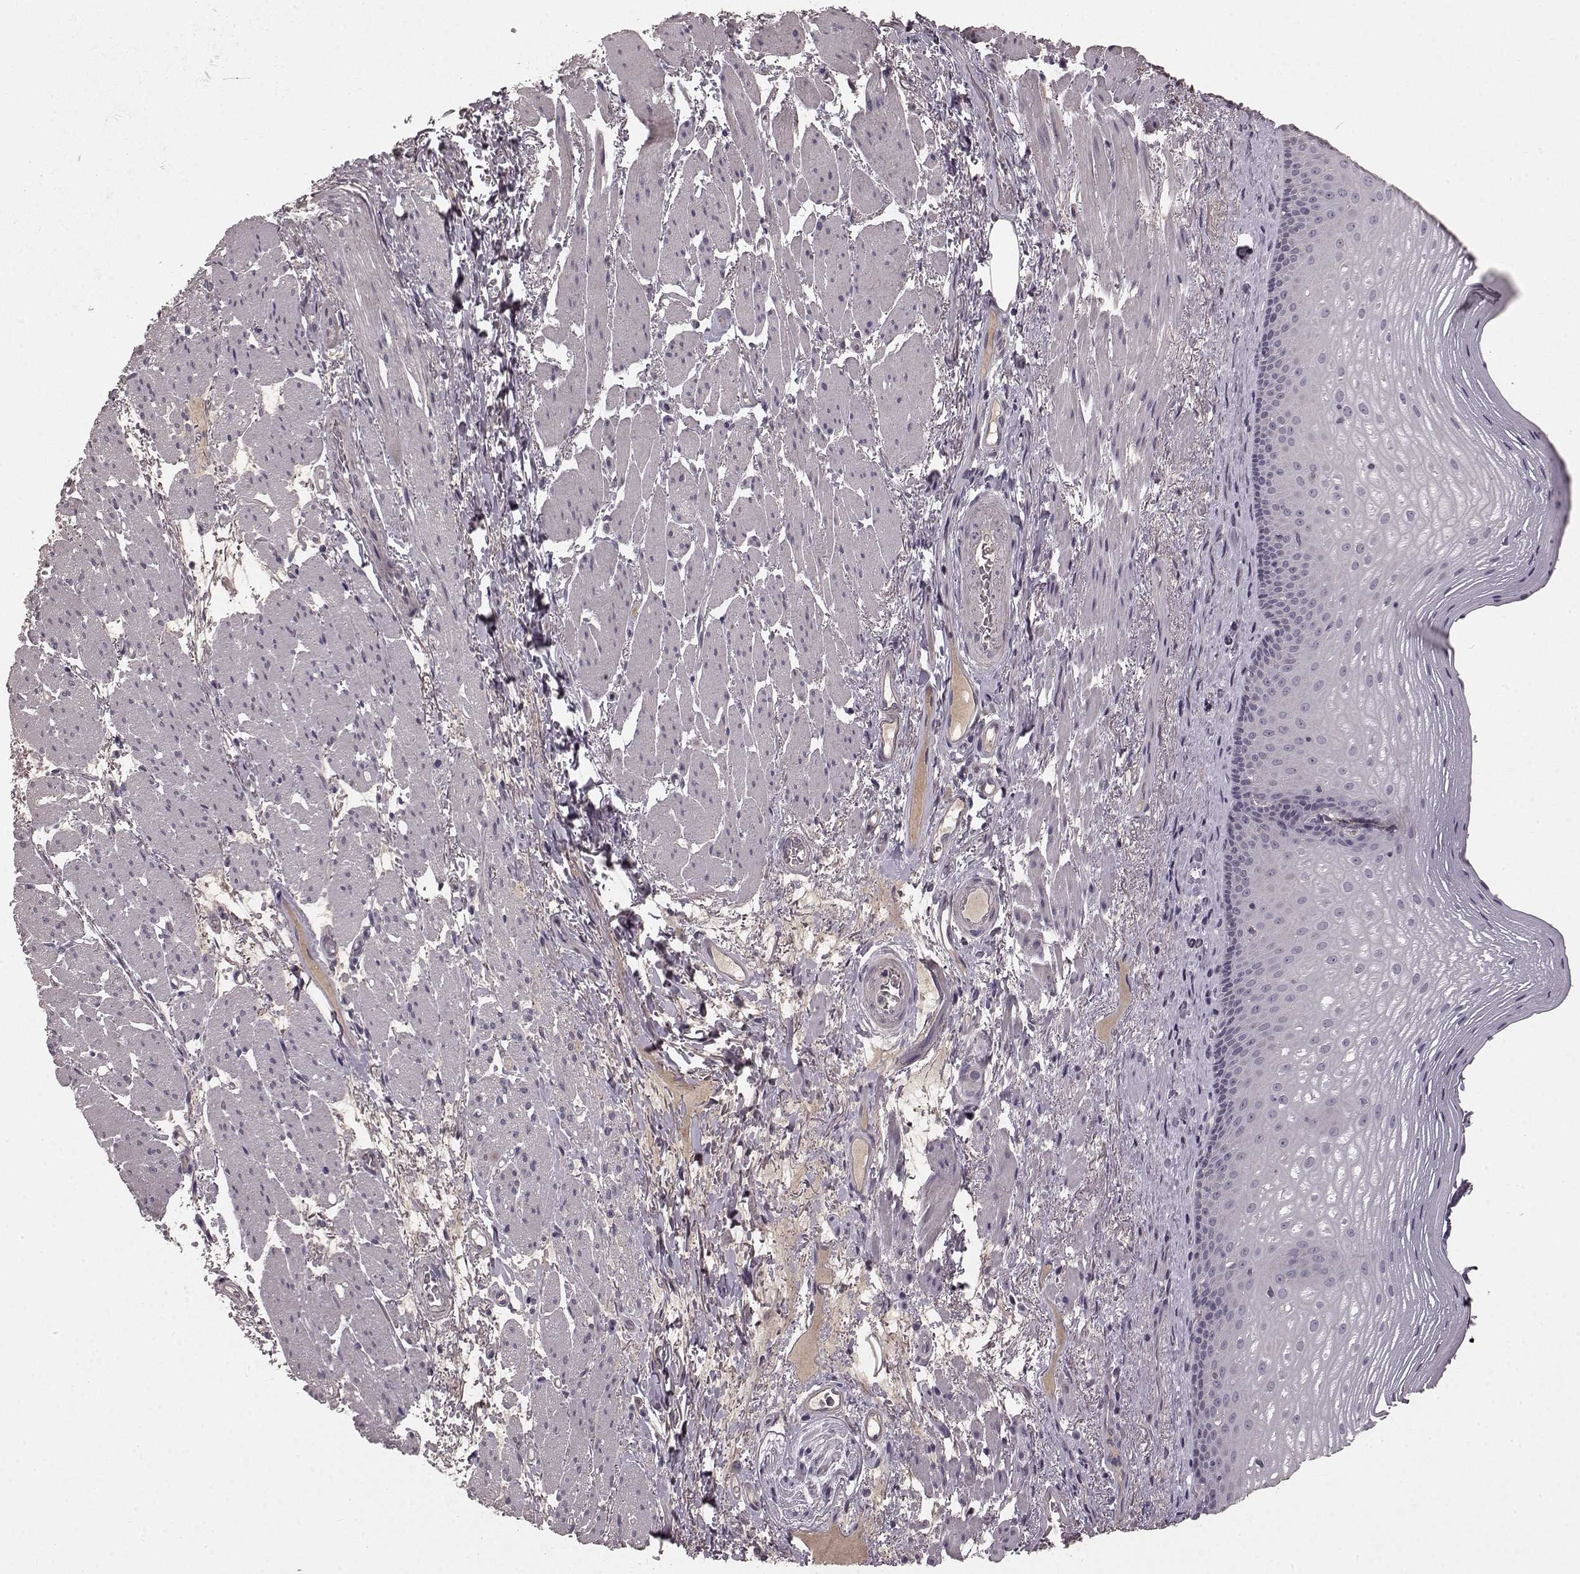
{"staining": {"intensity": "negative", "quantity": "none", "location": "none"}, "tissue": "esophagus", "cell_type": "Squamous epithelial cells", "image_type": "normal", "snomed": [{"axis": "morphology", "description": "Normal tissue, NOS"}, {"axis": "topography", "description": "Esophagus"}], "caption": "Squamous epithelial cells are negative for protein expression in normal human esophagus.", "gene": "SLC22A18", "patient": {"sex": "male", "age": 76}}